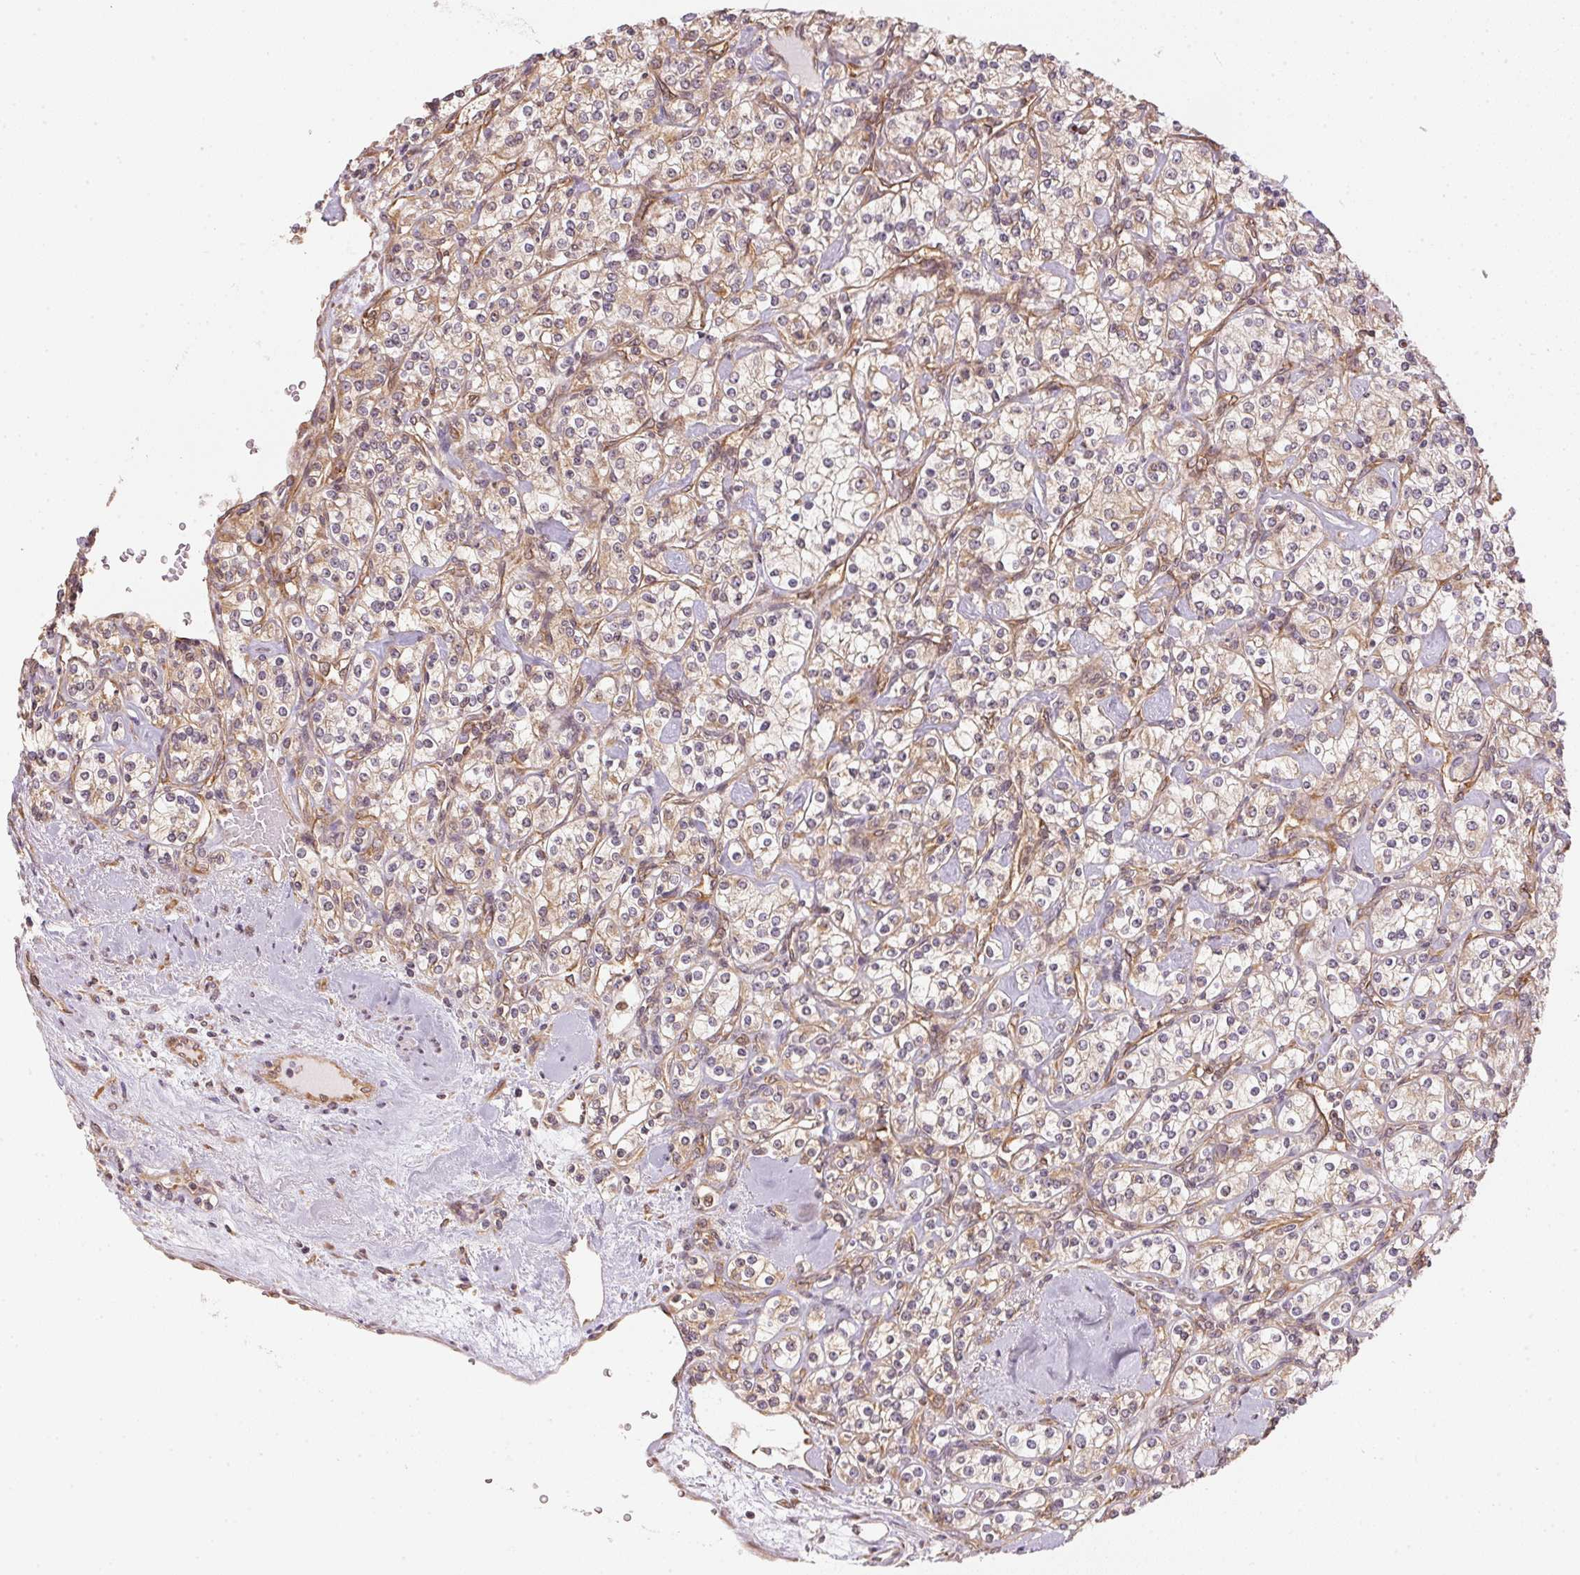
{"staining": {"intensity": "weak", "quantity": "25%-75%", "location": "cytoplasmic/membranous"}, "tissue": "renal cancer", "cell_type": "Tumor cells", "image_type": "cancer", "snomed": [{"axis": "morphology", "description": "Adenocarcinoma, NOS"}, {"axis": "topography", "description": "Kidney"}], "caption": "Renal cancer (adenocarcinoma) was stained to show a protein in brown. There is low levels of weak cytoplasmic/membranous expression in about 25%-75% of tumor cells. (IHC, brightfield microscopy, high magnification).", "gene": "STRN4", "patient": {"sex": "male", "age": 77}}